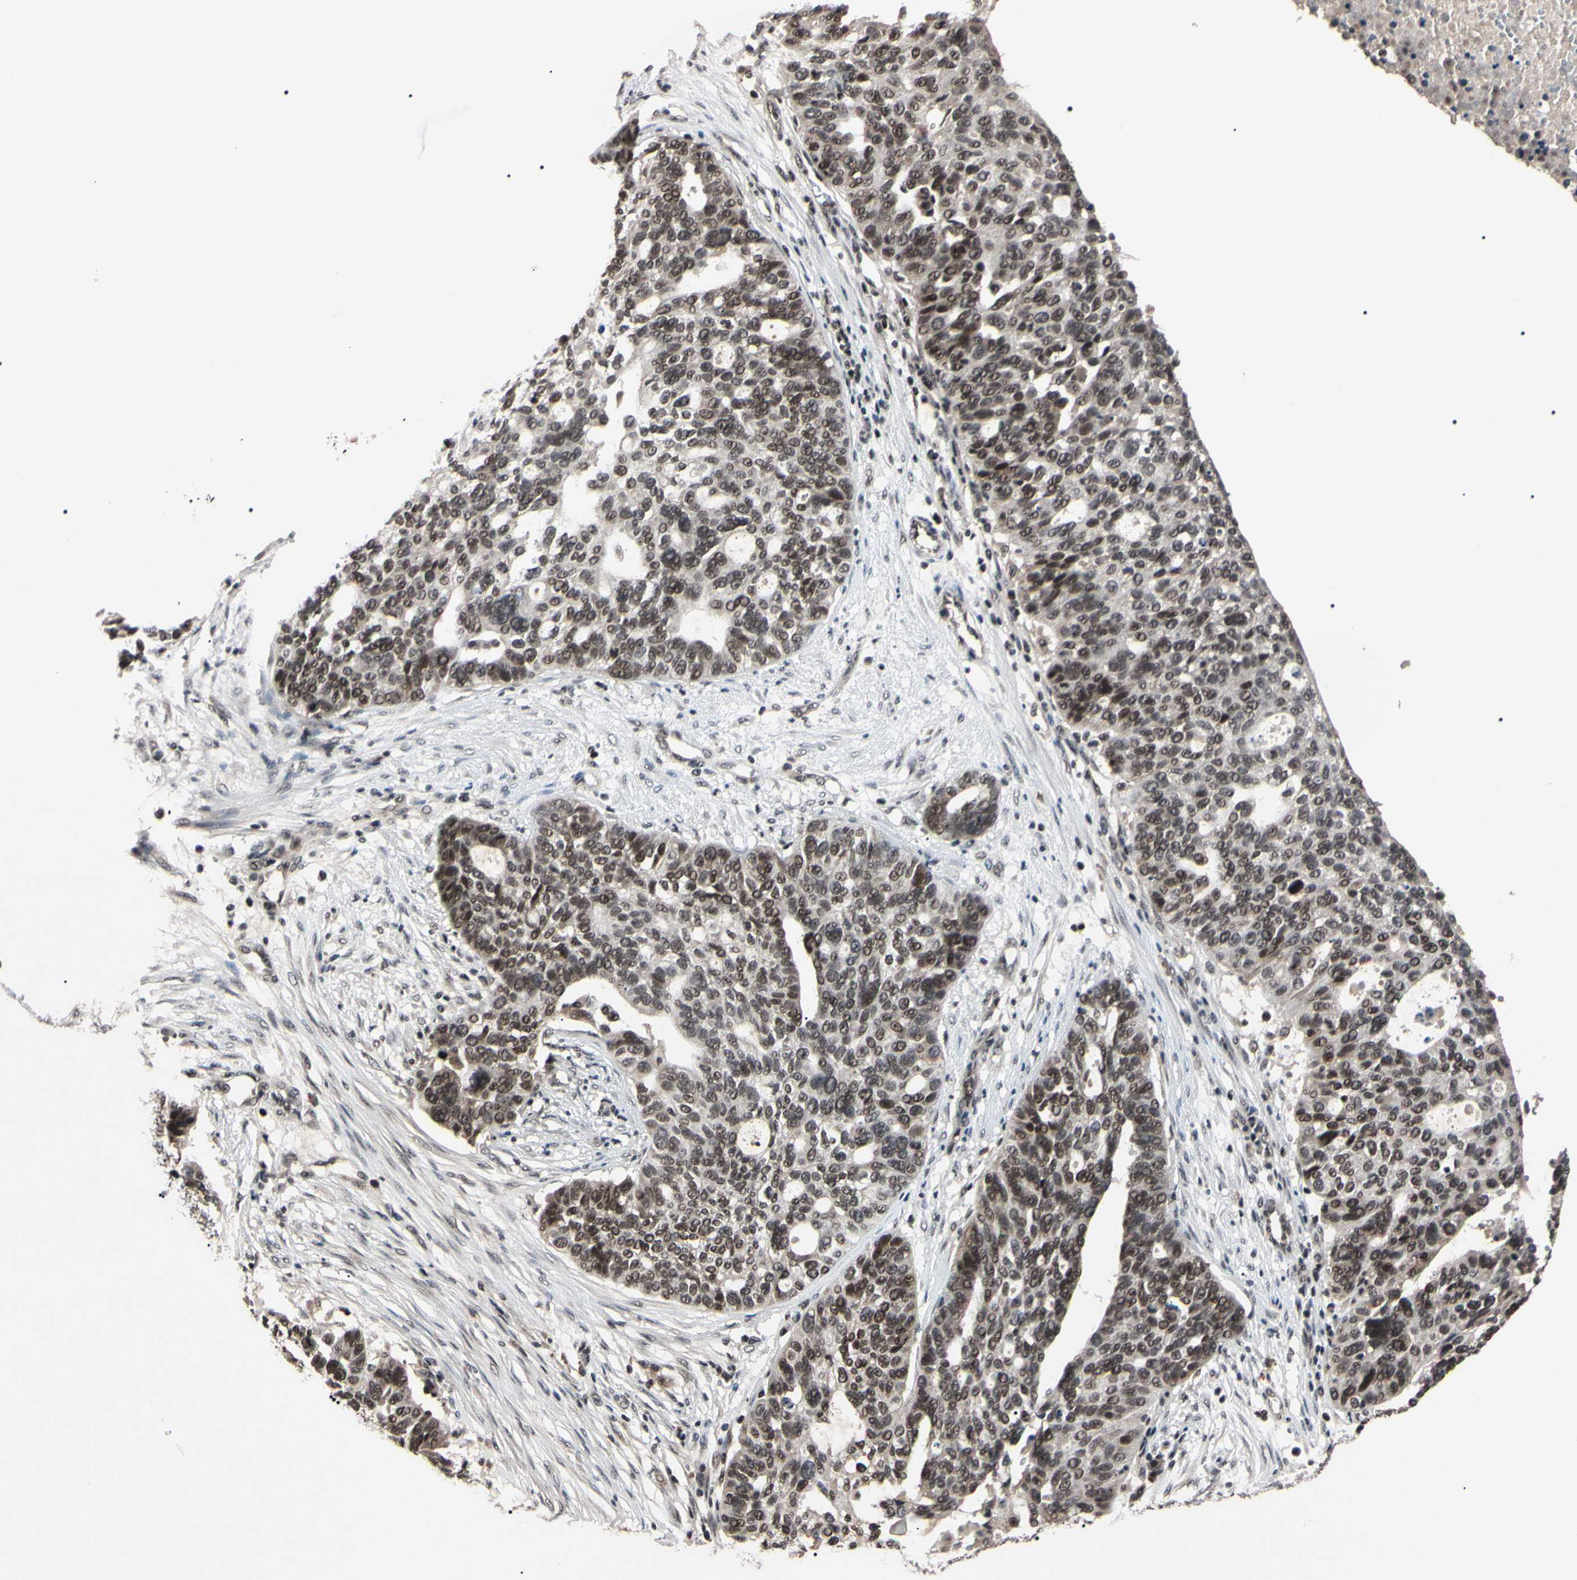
{"staining": {"intensity": "moderate", "quantity": "25%-75%", "location": "nuclear"}, "tissue": "ovarian cancer", "cell_type": "Tumor cells", "image_type": "cancer", "snomed": [{"axis": "morphology", "description": "Cystadenocarcinoma, serous, NOS"}, {"axis": "topography", "description": "Ovary"}], "caption": "The micrograph shows immunohistochemical staining of ovarian serous cystadenocarcinoma. There is moderate nuclear positivity is present in approximately 25%-75% of tumor cells. (Brightfield microscopy of DAB IHC at high magnification).", "gene": "YY1", "patient": {"sex": "female", "age": 59}}